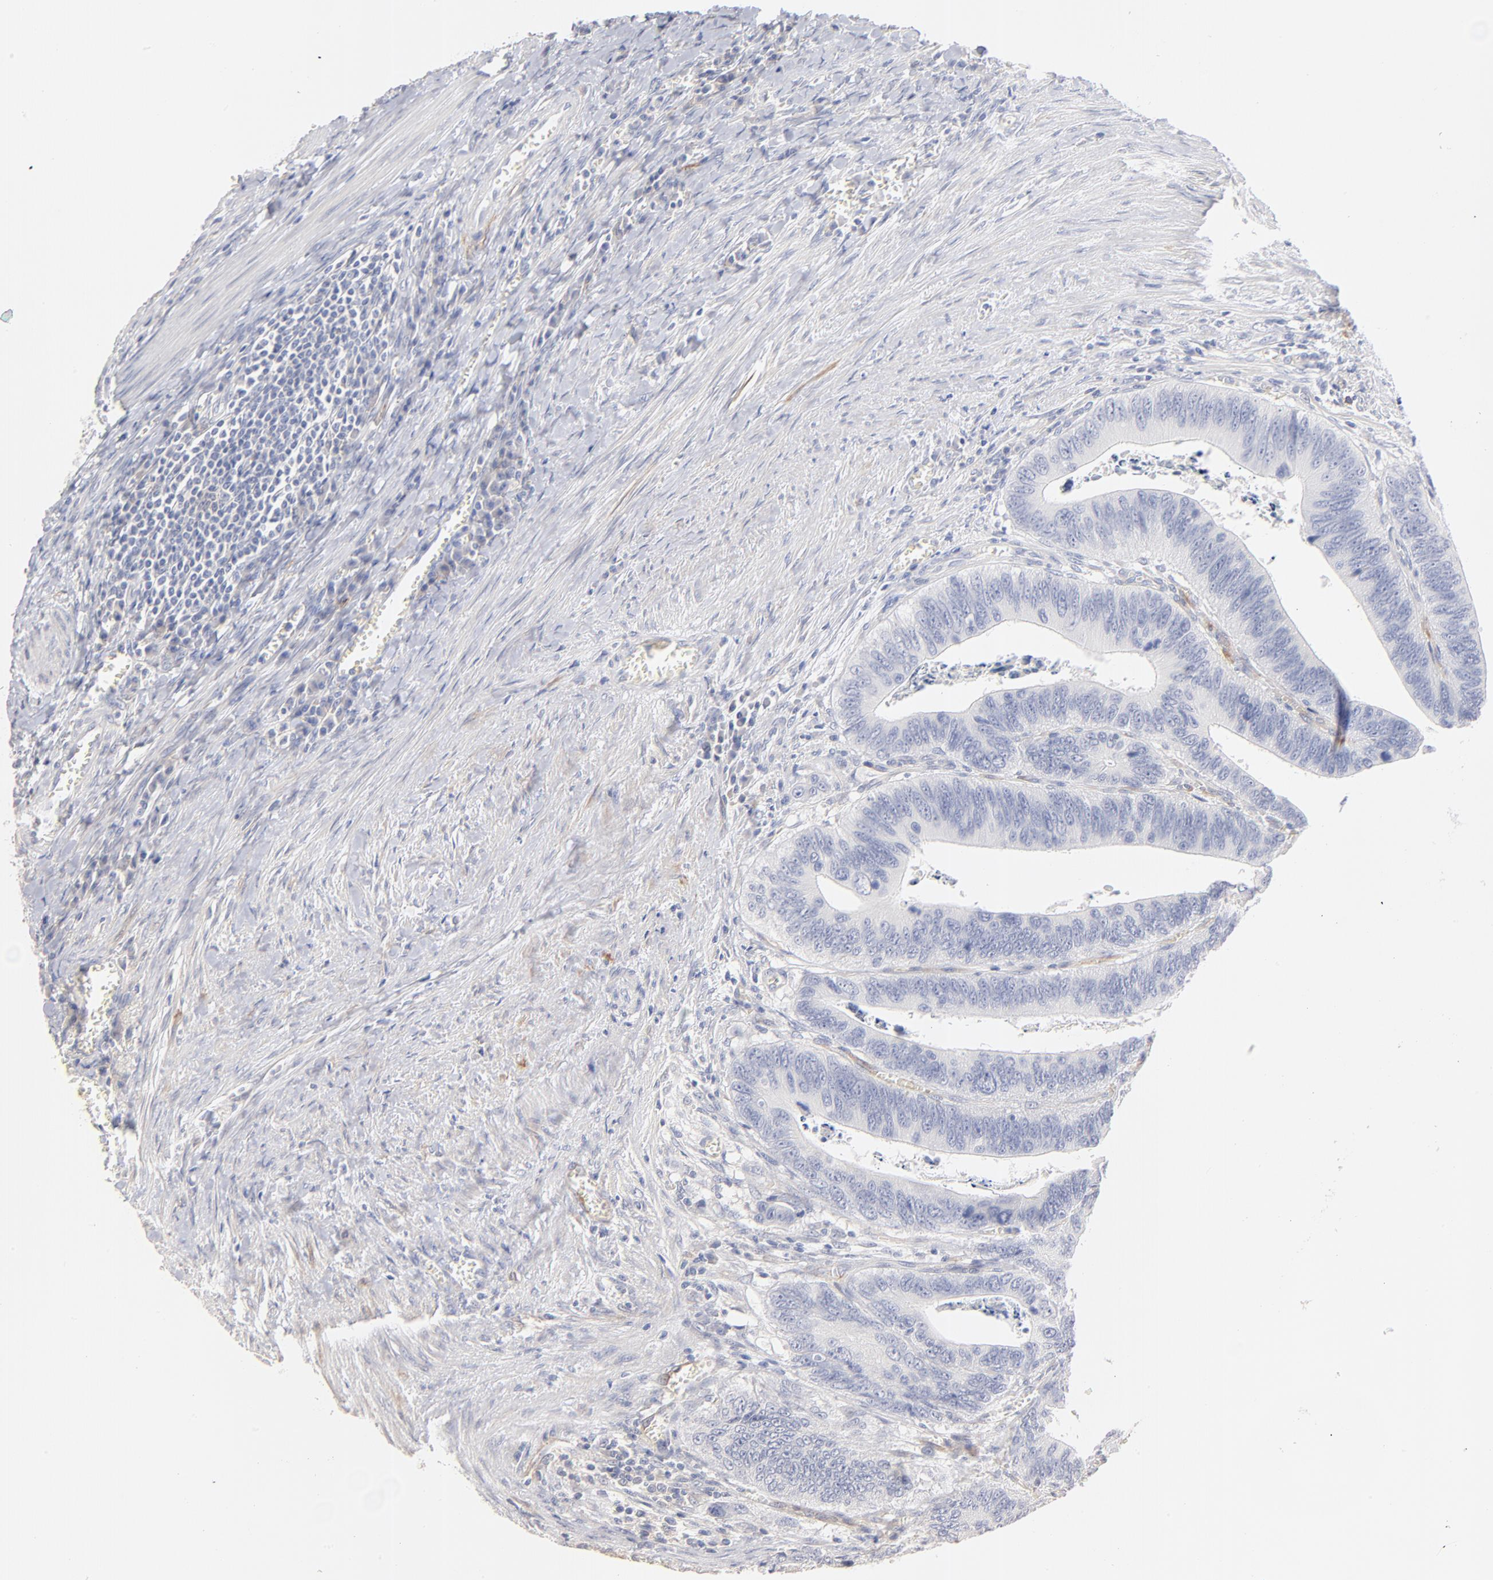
{"staining": {"intensity": "negative", "quantity": "none", "location": "none"}, "tissue": "colorectal cancer", "cell_type": "Tumor cells", "image_type": "cancer", "snomed": [{"axis": "morphology", "description": "Adenocarcinoma, NOS"}, {"axis": "topography", "description": "Colon"}], "caption": "A high-resolution micrograph shows immunohistochemistry staining of colorectal adenocarcinoma, which reveals no significant positivity in tumor cells.", "gene": "ITGA8", "patient": {"sex": "male", "age": 72}}